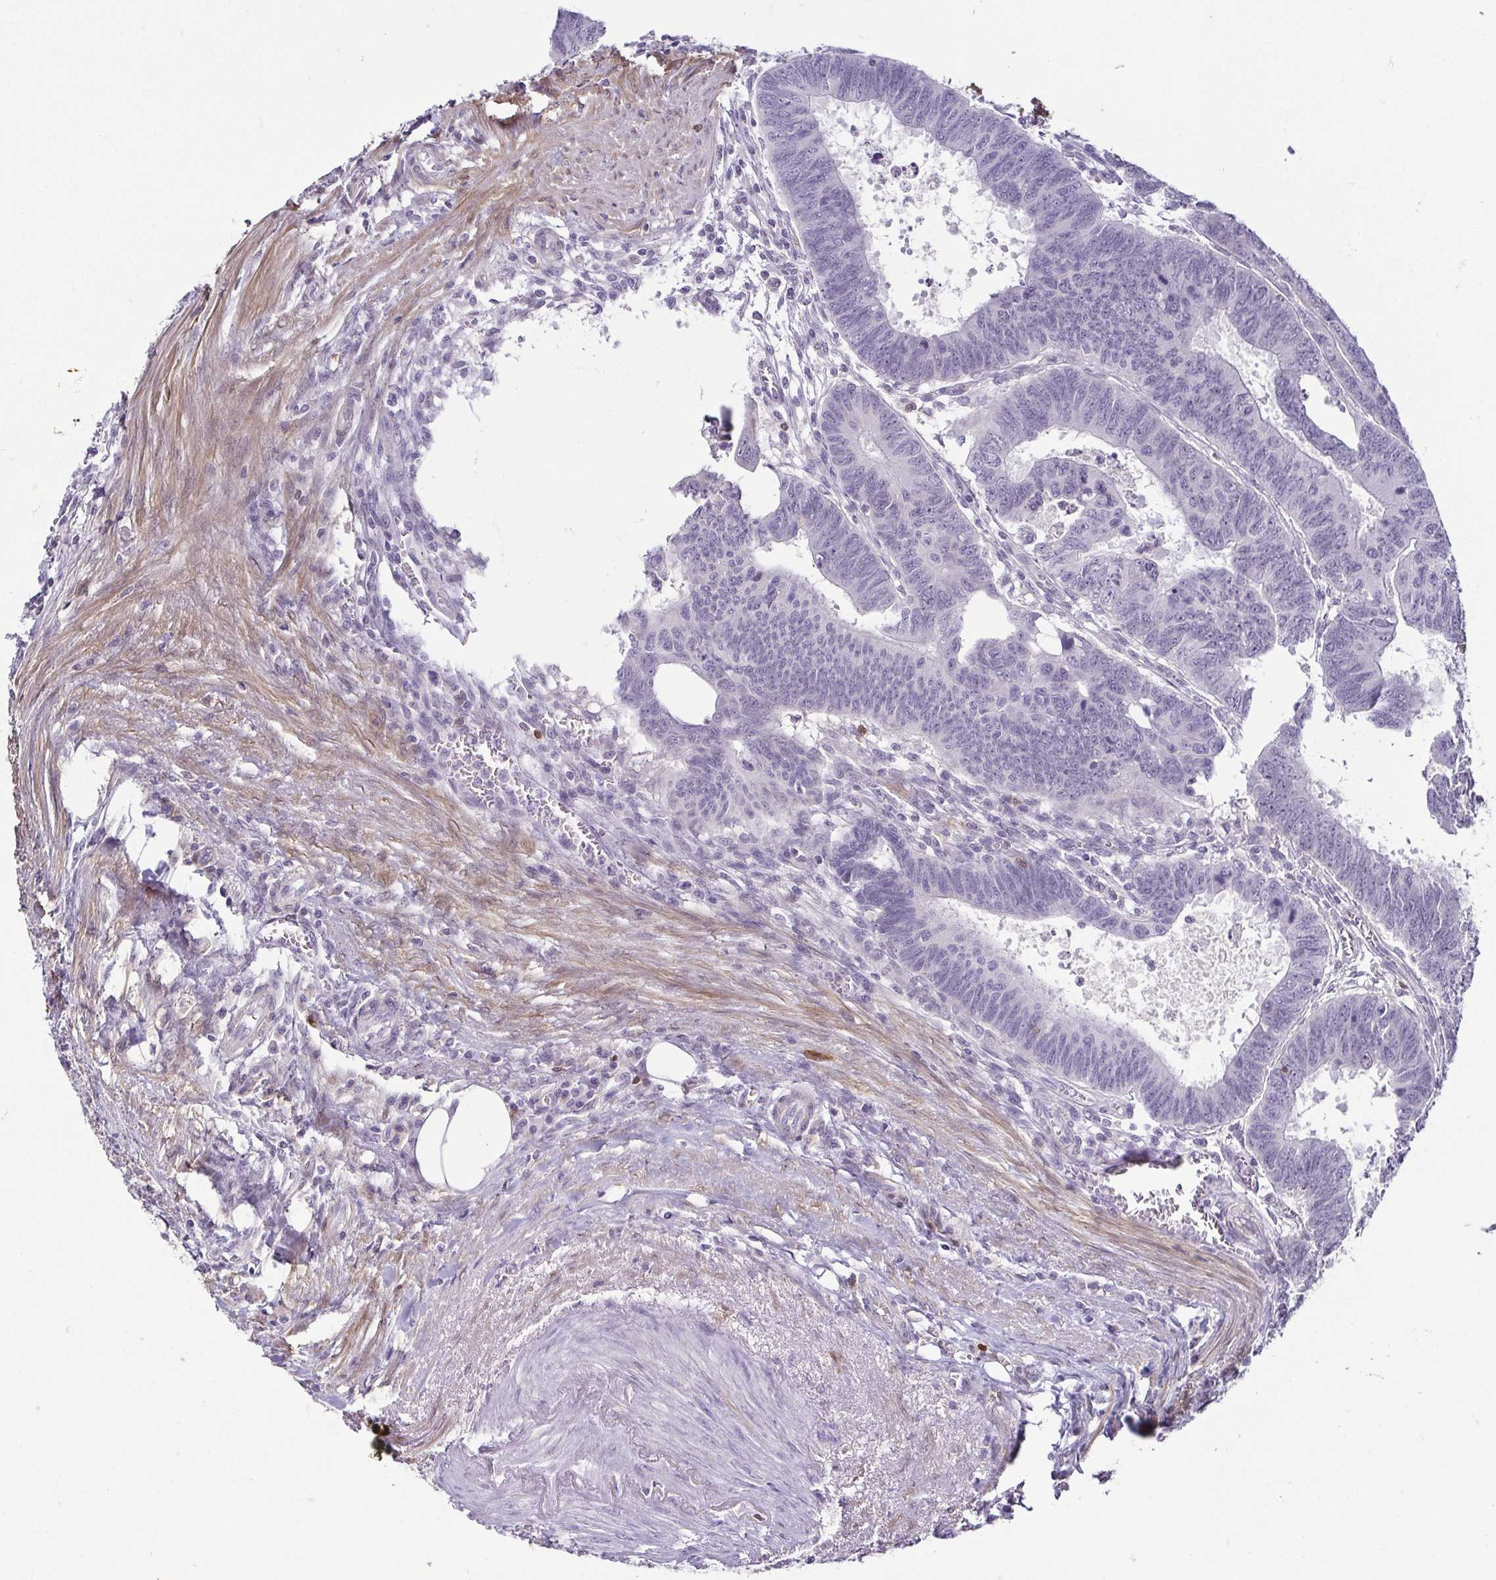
{"staining": {"intensity": "negative", "quantity": "none", "location": "none"}, "tissue": "colorectal cancer", "cell_type": "Tumor cells", "image_type": "cancer", "snomed": [{"axis": "morphology", "description": "Adenocarcinoma, NOS"}, {"axis": "topography", "description": "Colon"}], "caption": "This photomicrograph is of colorectal adenocarcinoma stained with IHC to label a protein in brown with the nuclei are counter-stained blue. There is no positivity in tumor cells. (IHC, brightfield microscopy, high magnification).", "gene": "HOPX", "patient": {"sex": "male", "age": 62}}